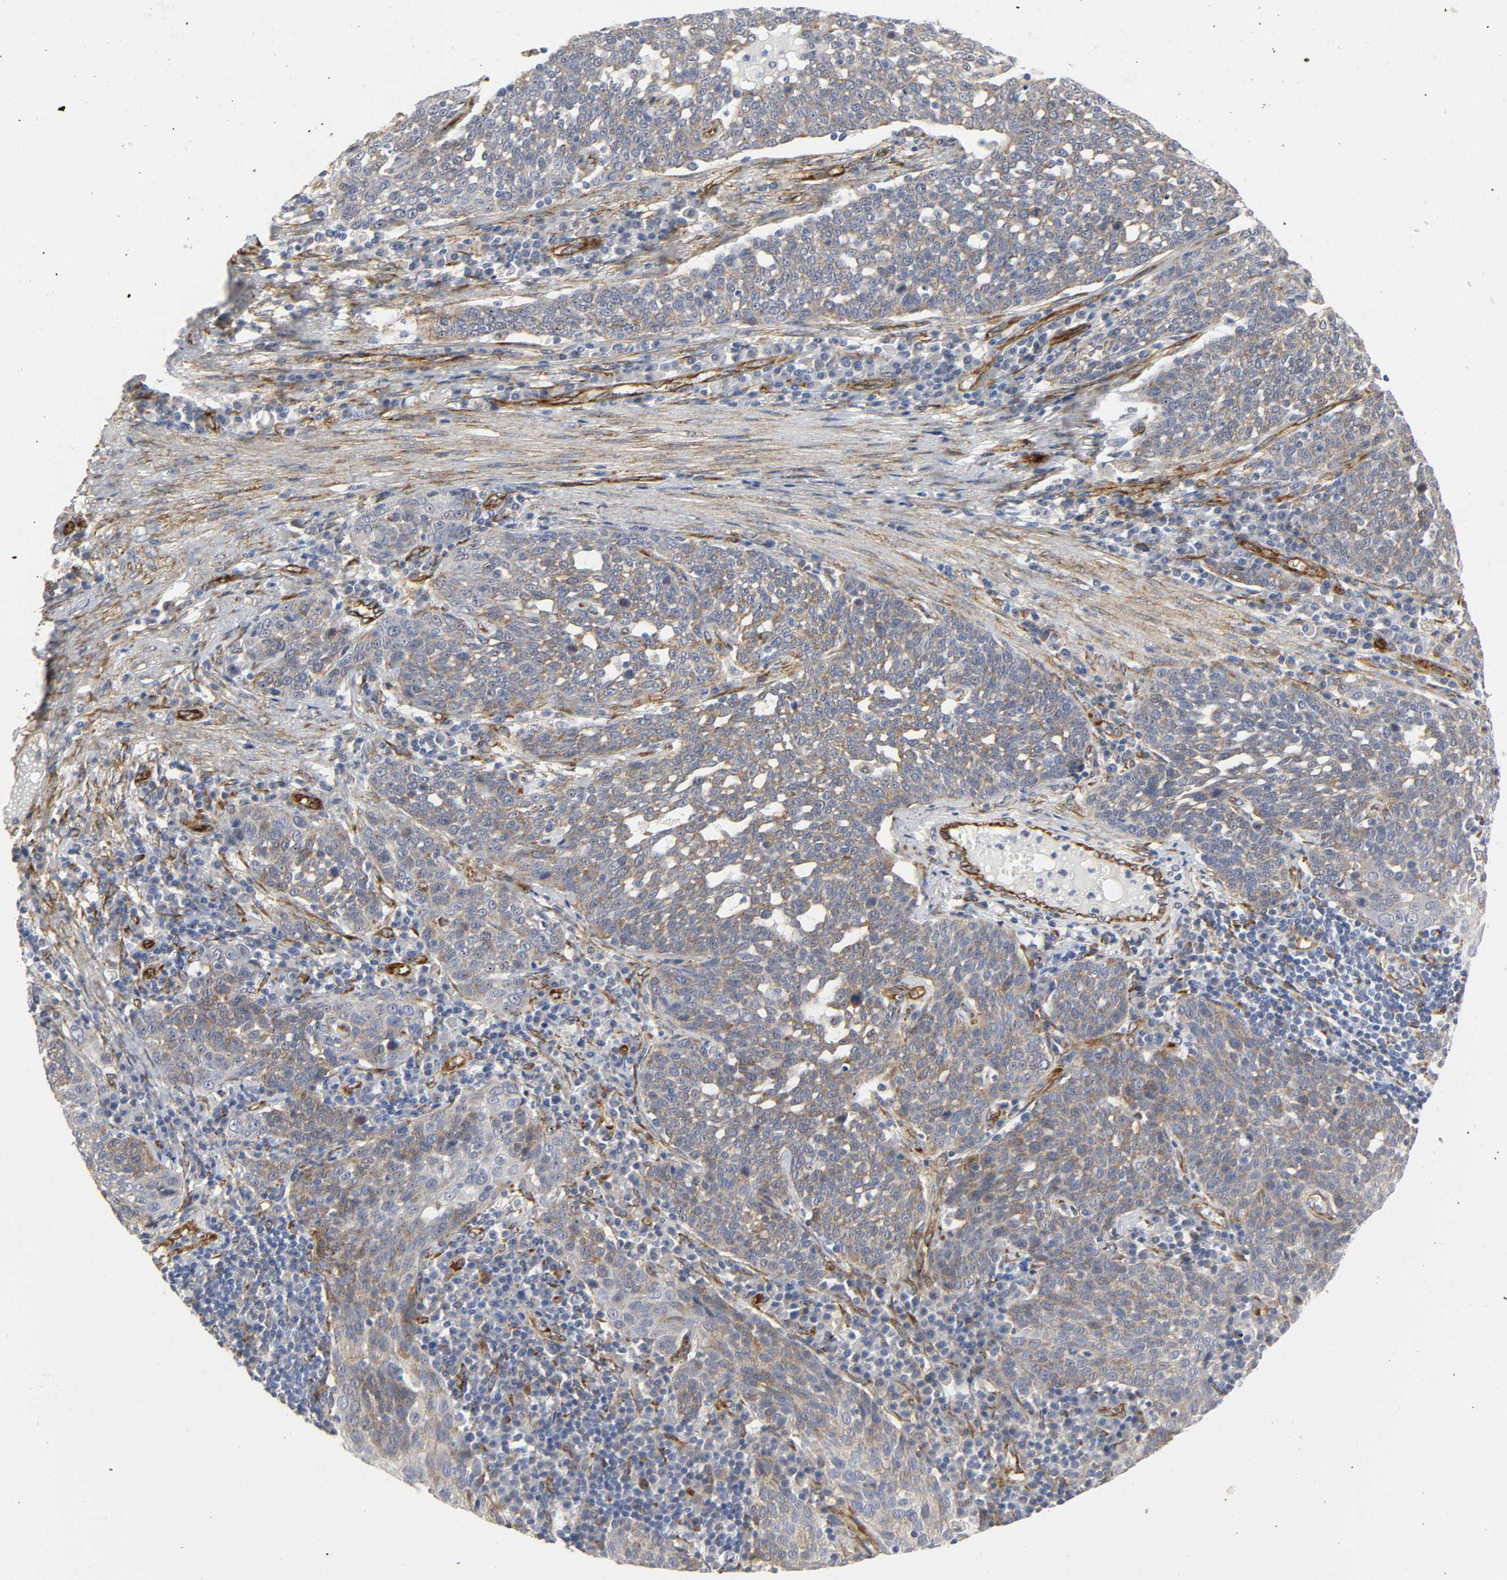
{"staining": {"intensity": "moderate", "quantity": "25%-75%", "location": "cytoplasmic/membranous"}, "tissue": "cervical cancer", "cell_type": "Tumor cells", "image_type": "cancer", "snomed": [{"axis": "morphology", "description": "Squamous cell carcinoma, NOS"}, {"axis": "topography", "description": "Cervix"}], "caption": "High-magnification brightfield microscopy of cervical cancer stained with DAB (brown) and counterstained with hematoxylin (blue). tumor cells exhibit moderate cytoplasmic/membranous expression is identified in about25%-75% of cells.", "gene": "DOCK1", "patient": {"sex": "female", "age": 34}}